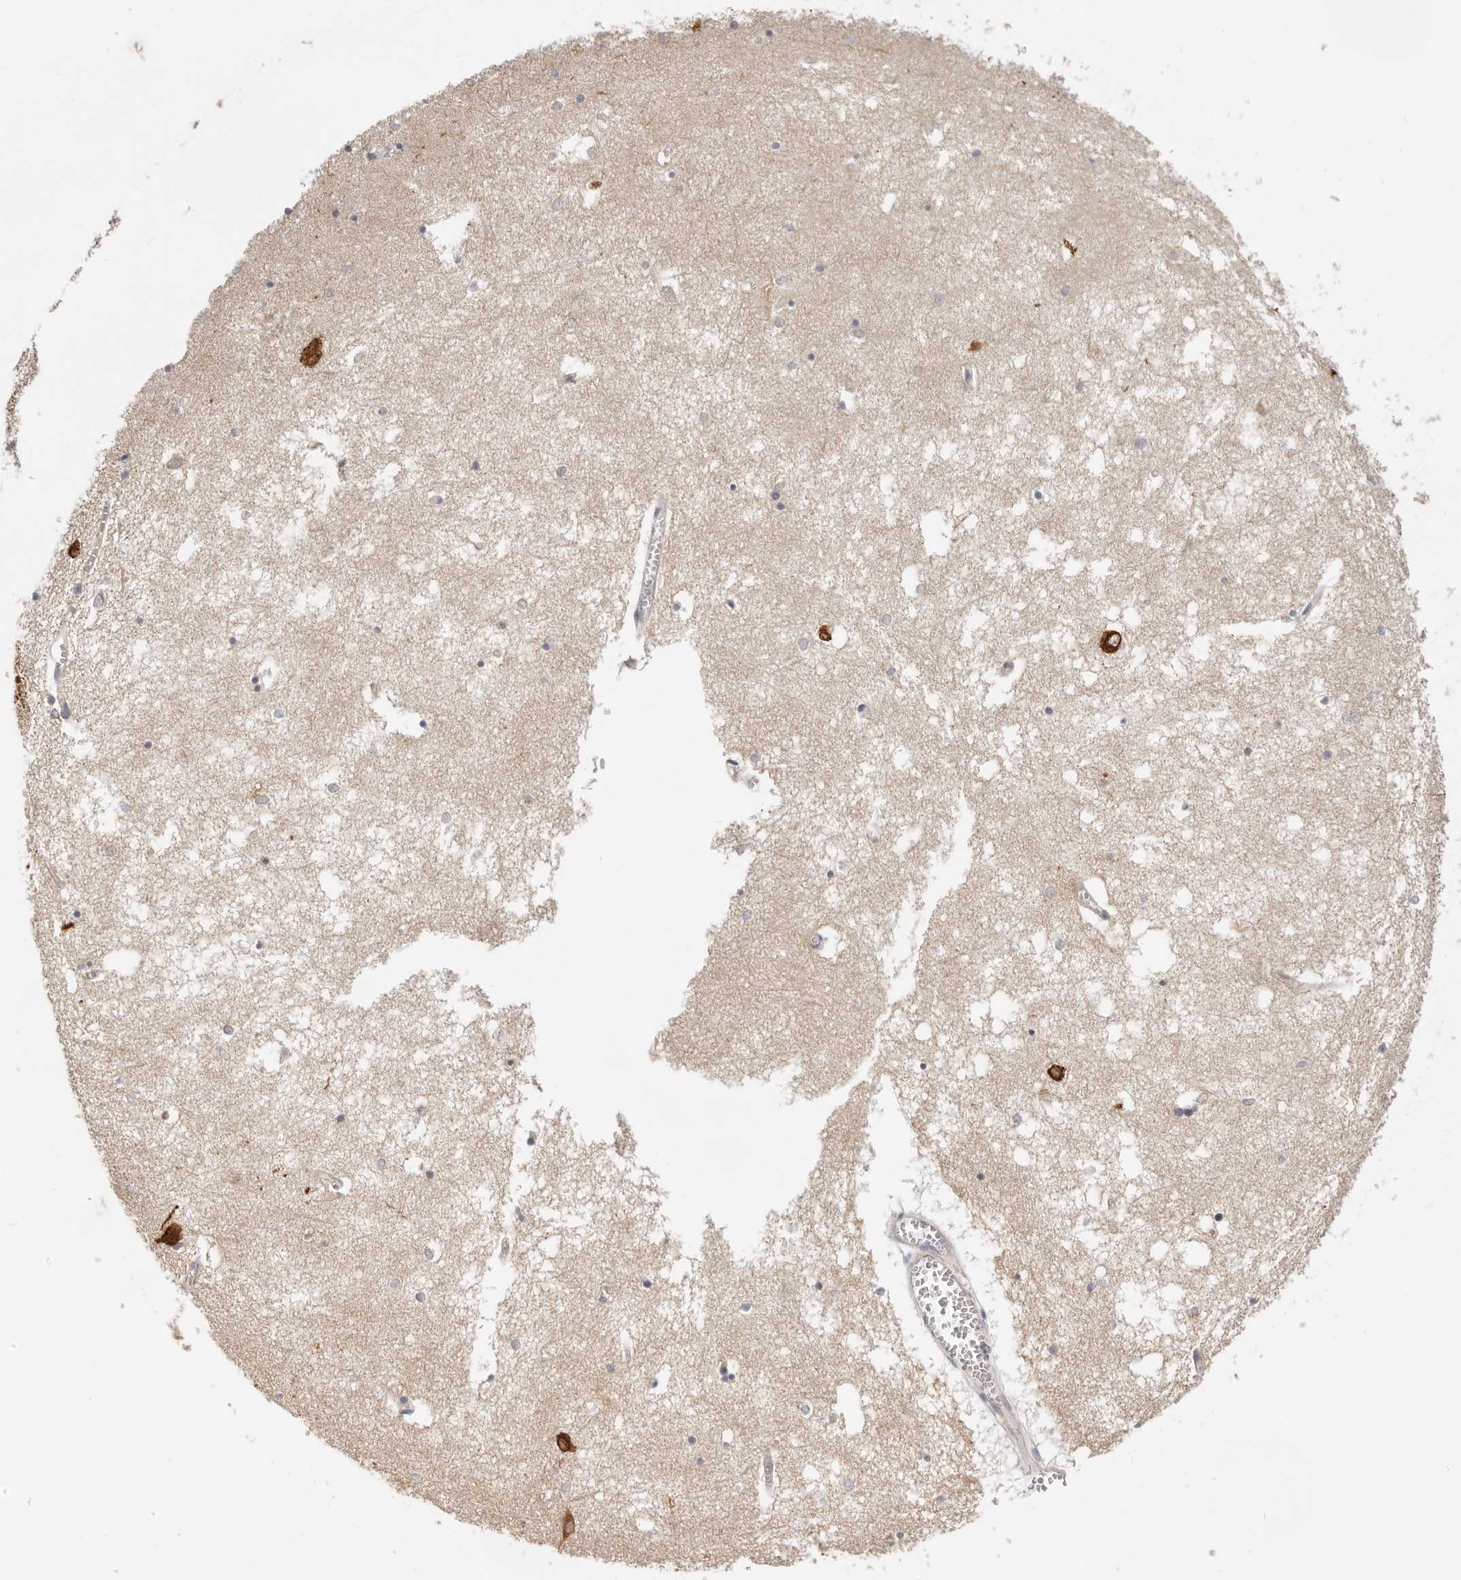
{"staining": {"intensity": "moderate", "quantity": "<25%", "location": "cytoplasmic/membranous"}, "tissue": "hippocampus", "cell_type": "Glial cells", "image_type": "normal", "snomed": [{"axis": "morphology", "description": "Normal tissue, NOS"}, {"axis": "topography", "description": "Hippocampus"}], "caption": "A high-resolution photomicrograph shows IHC staining of unremarkable hippocampus, which demonstrates moderate cytoplasmic/membranous staining in approximately <25% of glial cells.", "gene": "AFDN", "patient": {"sex": "male", "age": 70}}